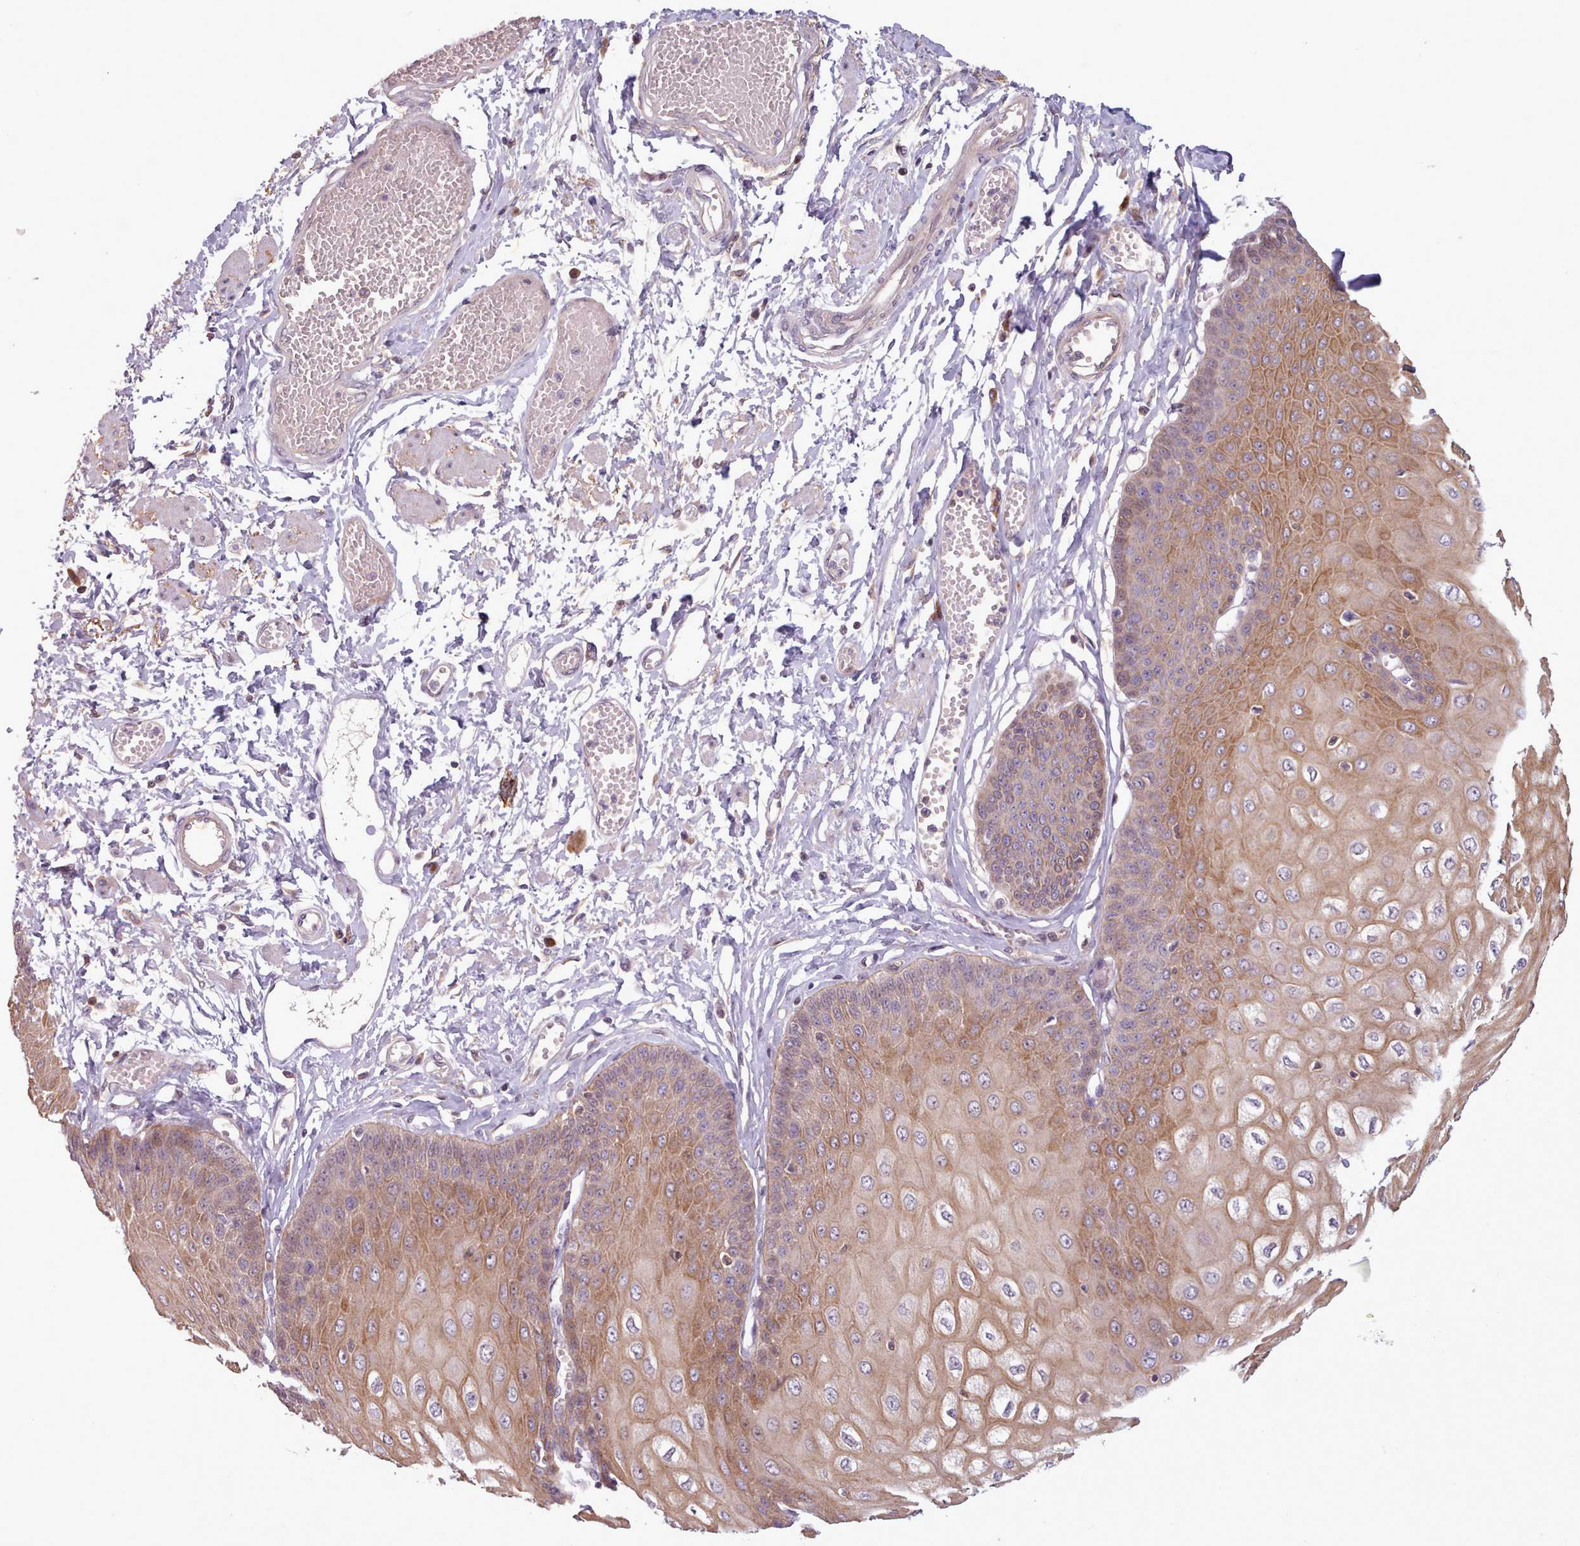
{"staining": {"intensity": "moderate", "quantity": ">75%", "location": "cytoplasmic/membranous"}, "tissue": "esophagus", "cell_type": "Squamous epithelial cells", "image_type": "normal", "snomed": [{"axis": "morphology", "description": "Normal tissue, NOS"}, {"axis": "topography", "description": "Esophagus"}], "caption": "Immunohistochemistry (IHC) photomicrograph of unremarkable esophagus stained for a protein (brown), which exhibits medium levels of moderate cytoplasmic/membranous positivity in approximately >75% of squamous epithelial cells.", "gene": "NMRK1", "patient": {"sex": "male", "age": 60}}